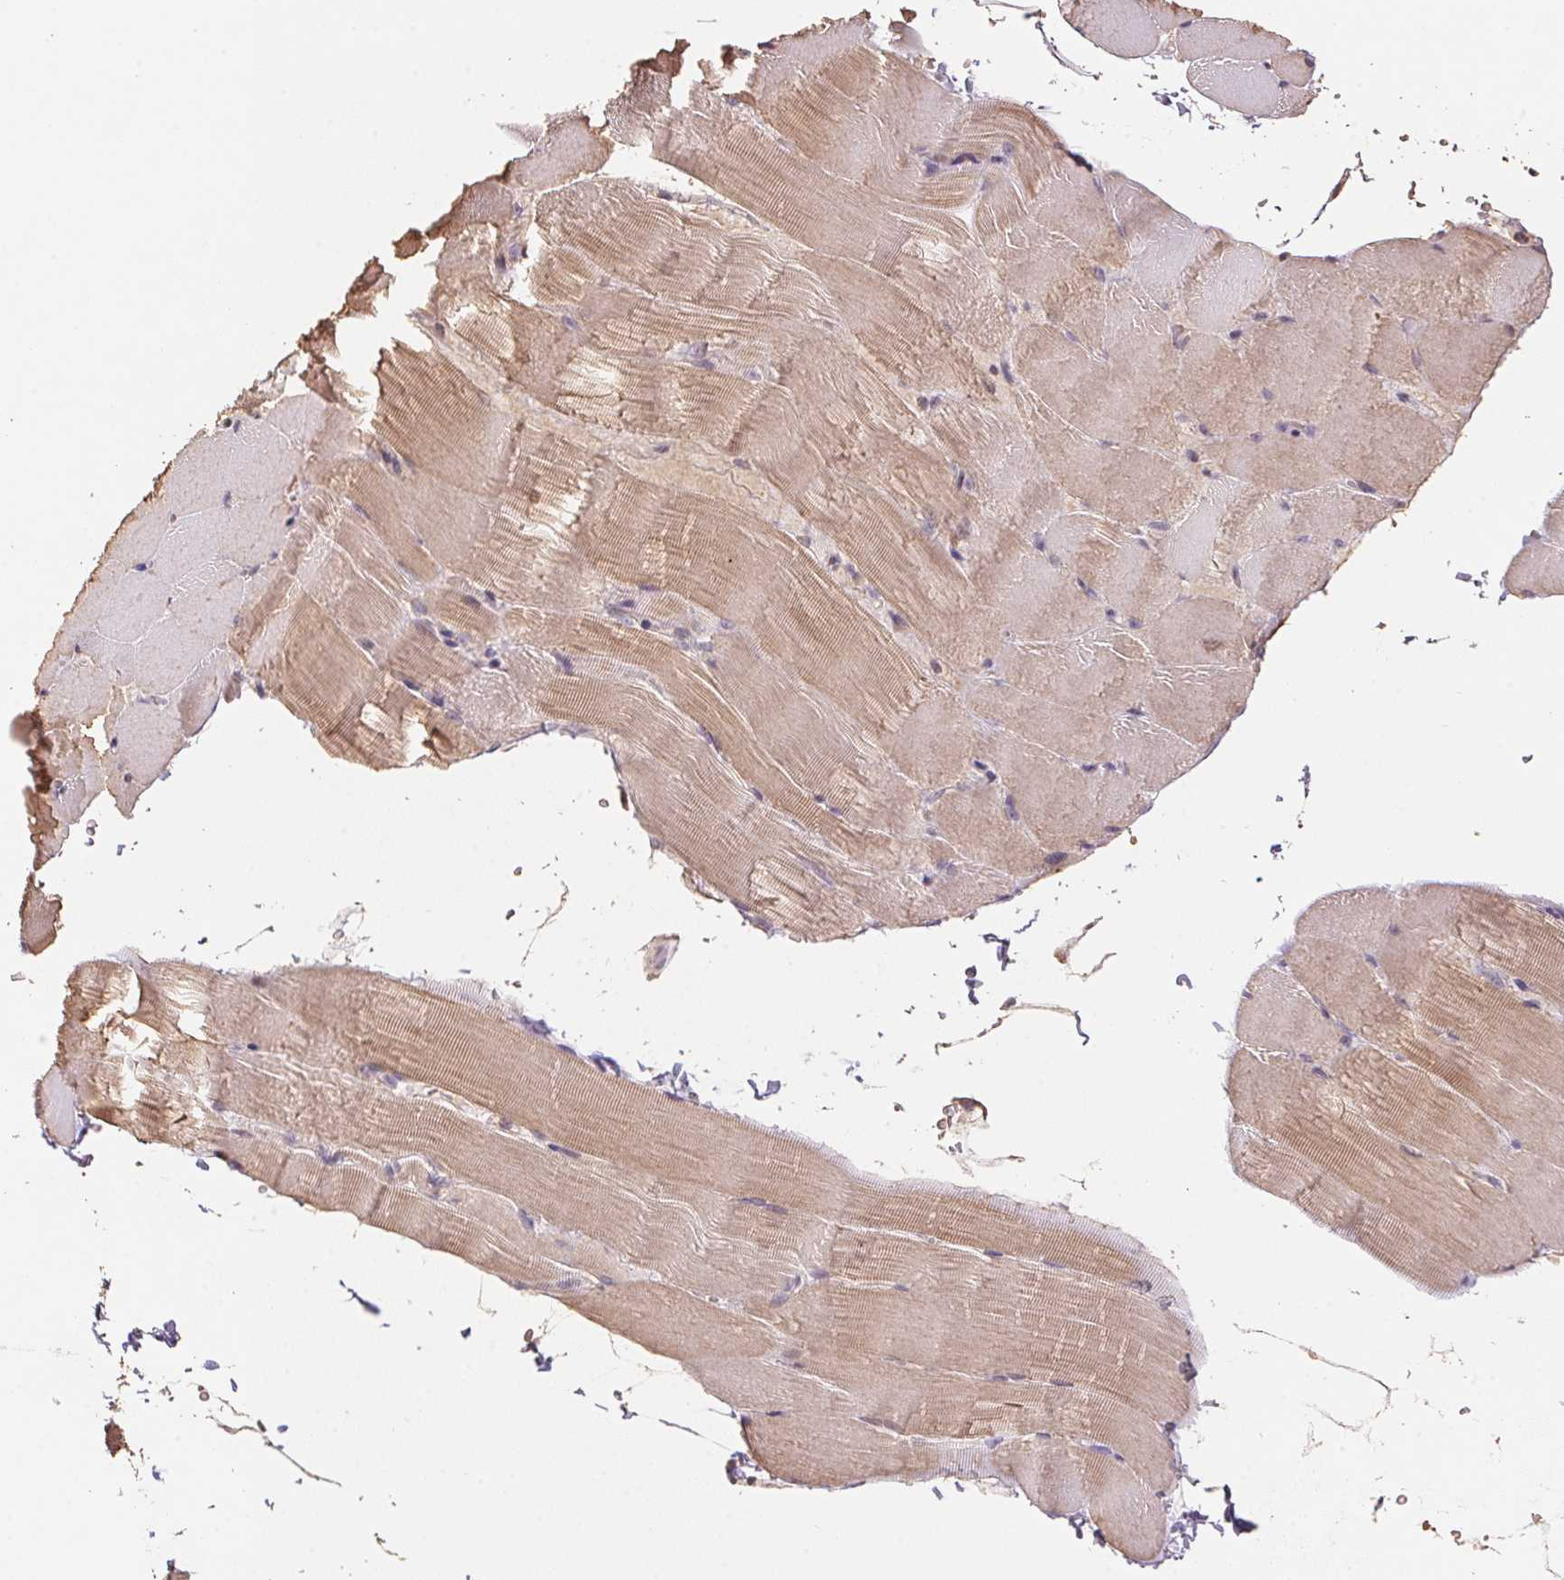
{"staining": {"intensity": "weak", "quantity": "25%-75%", "location": "cytoplasmic/membranous"}, "tissue": "skeletal muscle", "cell_type": "Myocytes", "image_type": "normal", "snomed": [{"axis": "morphology", "description": "Normal tissue, NOS"}, {"axis": "topography", "description": "Skeletal muscle"}], "caption": "This image demonstrates benign skeletal muscle stained with IHC to label a protein in brown. The cytoplasmic/membranous of myocytes show weak positivity for the protein. Nuclei are counter-stained blue.", "gene": "CENPF", "patient": {"sex": "female", "age": 37}}